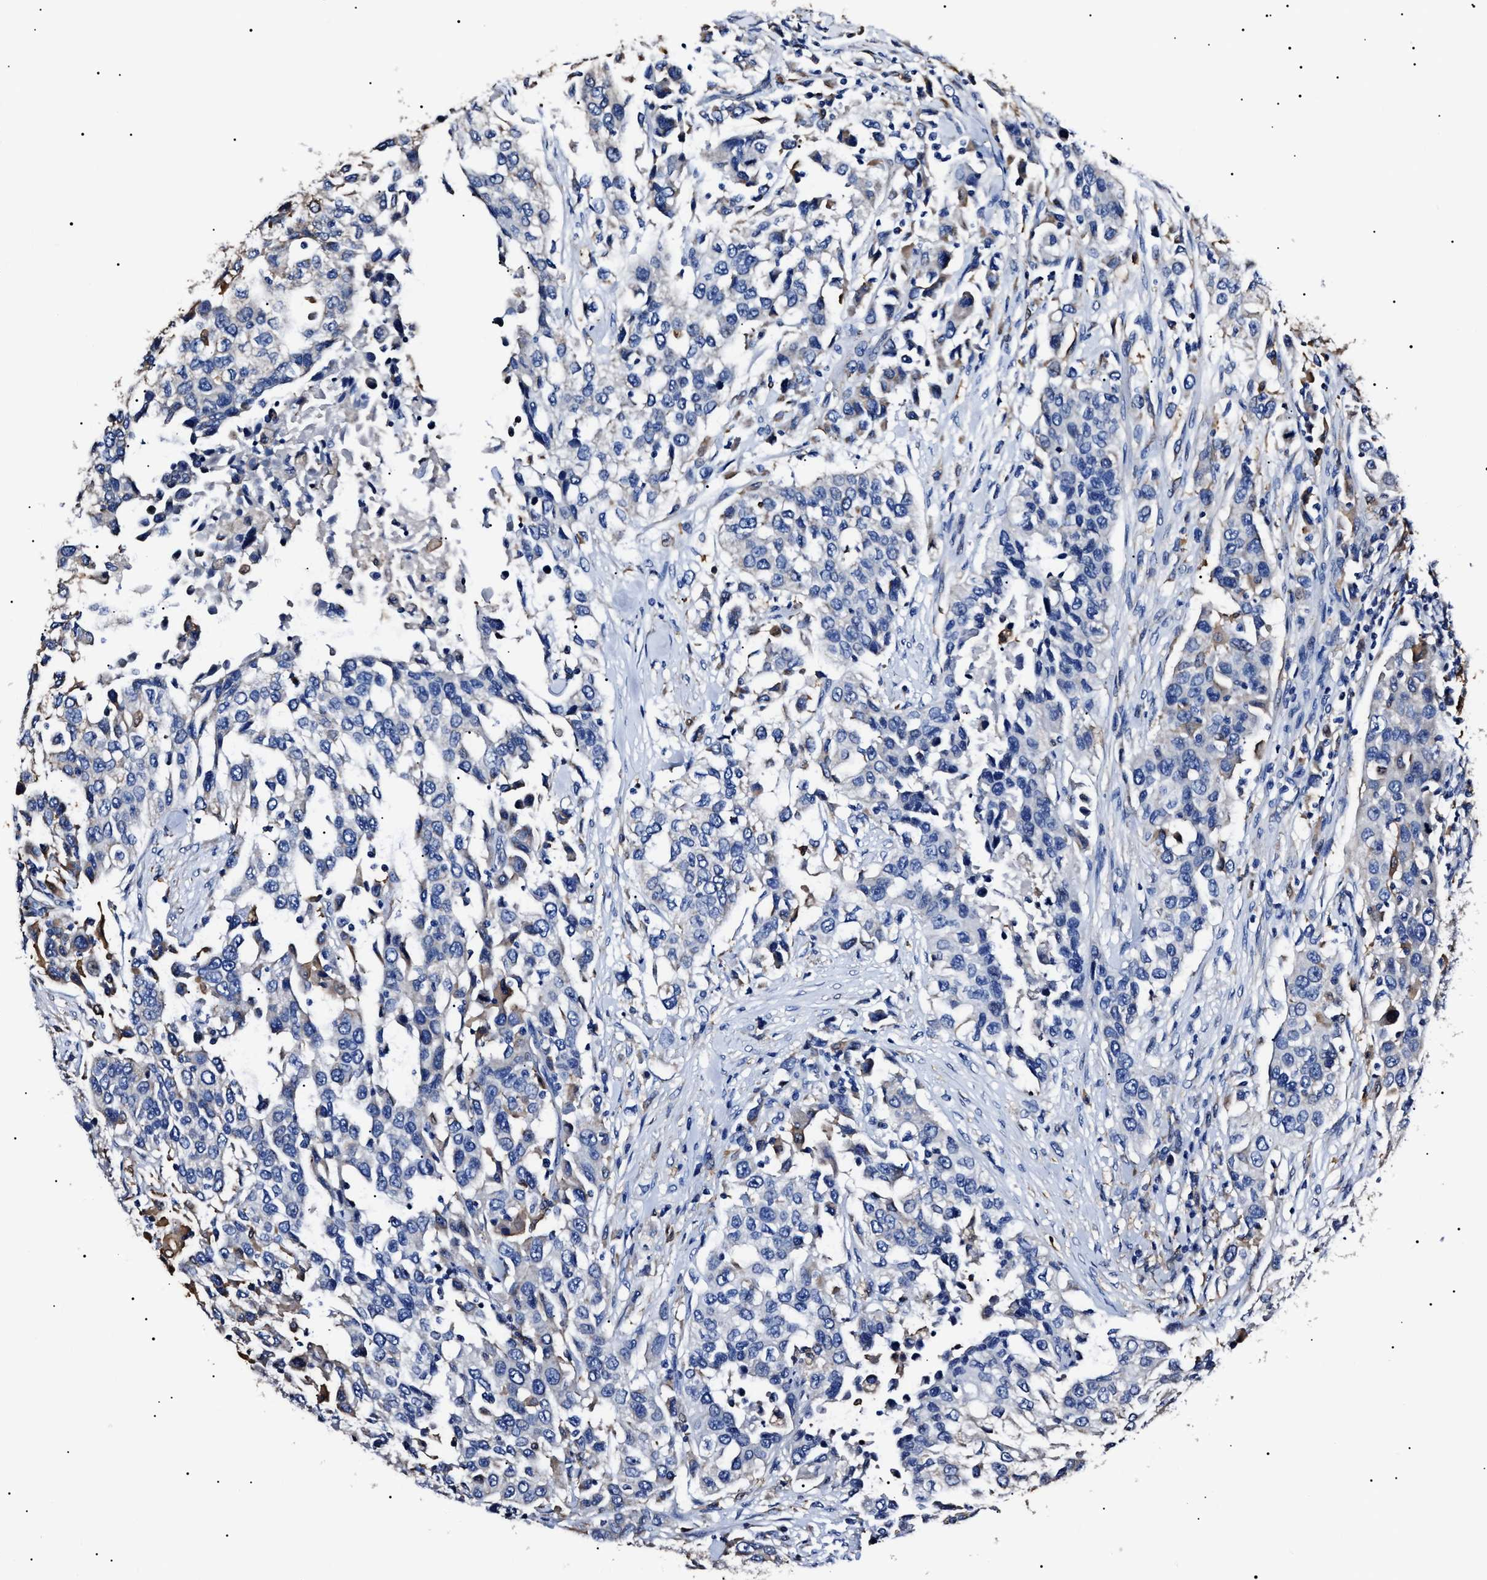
{"staining": {"intensity": "negative", "quantity": "none", "location": "none"}, "tissue": "urothelial cancer", "cell_type": "Tumor cells", "image_type": "cancer", "snomed": [{"axis": "morphology", "description": "Urothelial carcinoma, High grade"}, {"axis": "topography", "description": "Urinary bladder"}], "caption": "Immunohistochemical staining of urothelial cancer shows no significant expression in tumor cells. (DAB immunohistochemistry (IHC) visualized using brightfield microscopy, high magnification).", "gene": "ALDH1A1", "patient": {"sex": "female", "age": 80}}